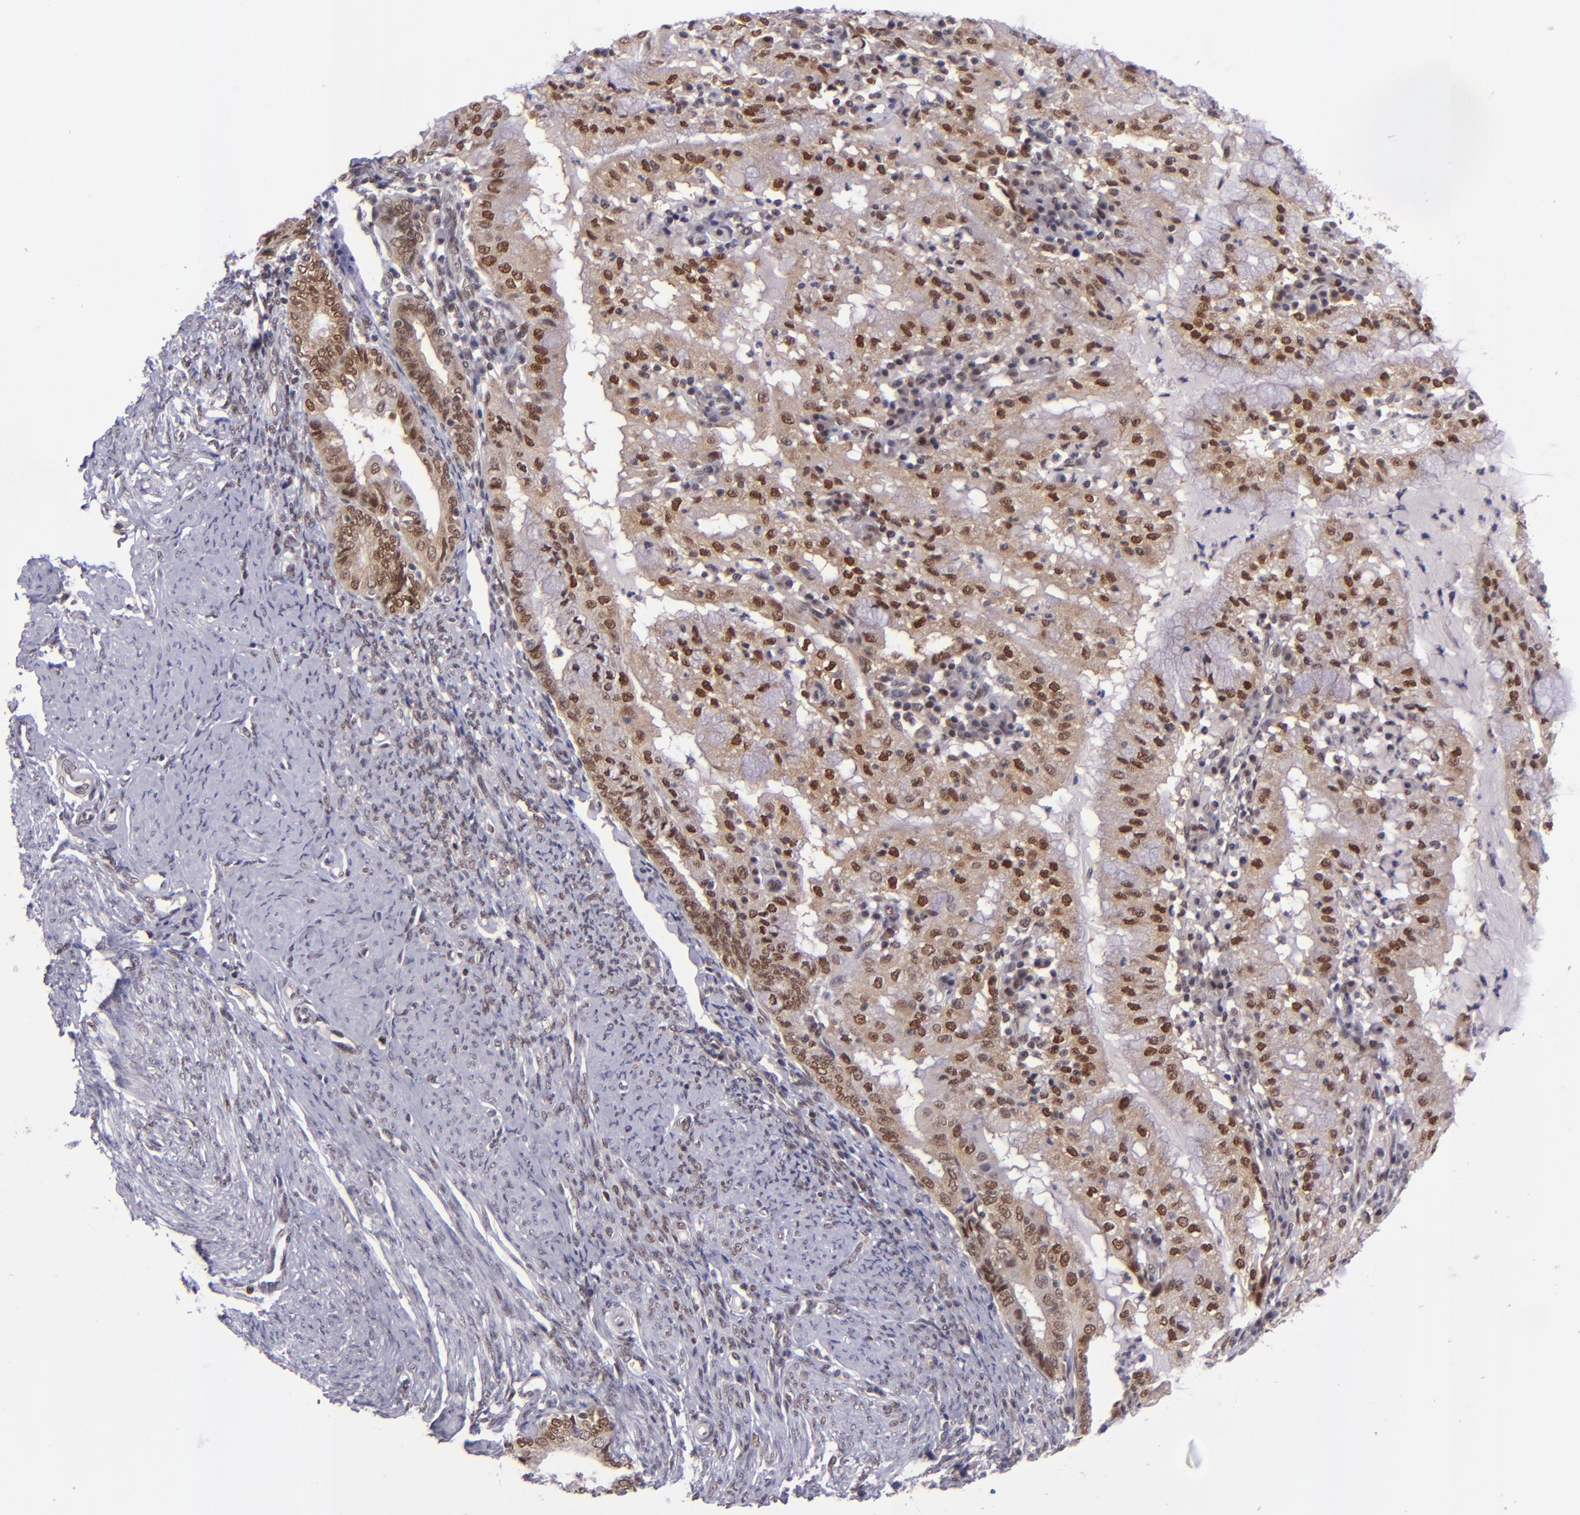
{"staining": {"intensity": "moderate", "quantity": ">75%", "location": "cytoplasmic/membranous,nuclear"}, "tissue": "endometrial cancer", "cell_type": "Tumor cells", "image_type": "cancer", "snomed": [{"axis": "morphology", "description": "Adenocarcinoma, NOS"}, {"axis": "topography", "description": "Endometrium"}], "caption": "Endometrial cancer stained with a protein marker shows moderate staining in tumor cells.", "gene": "BAG1", "patient": {"sex": "female", "age": 63}}